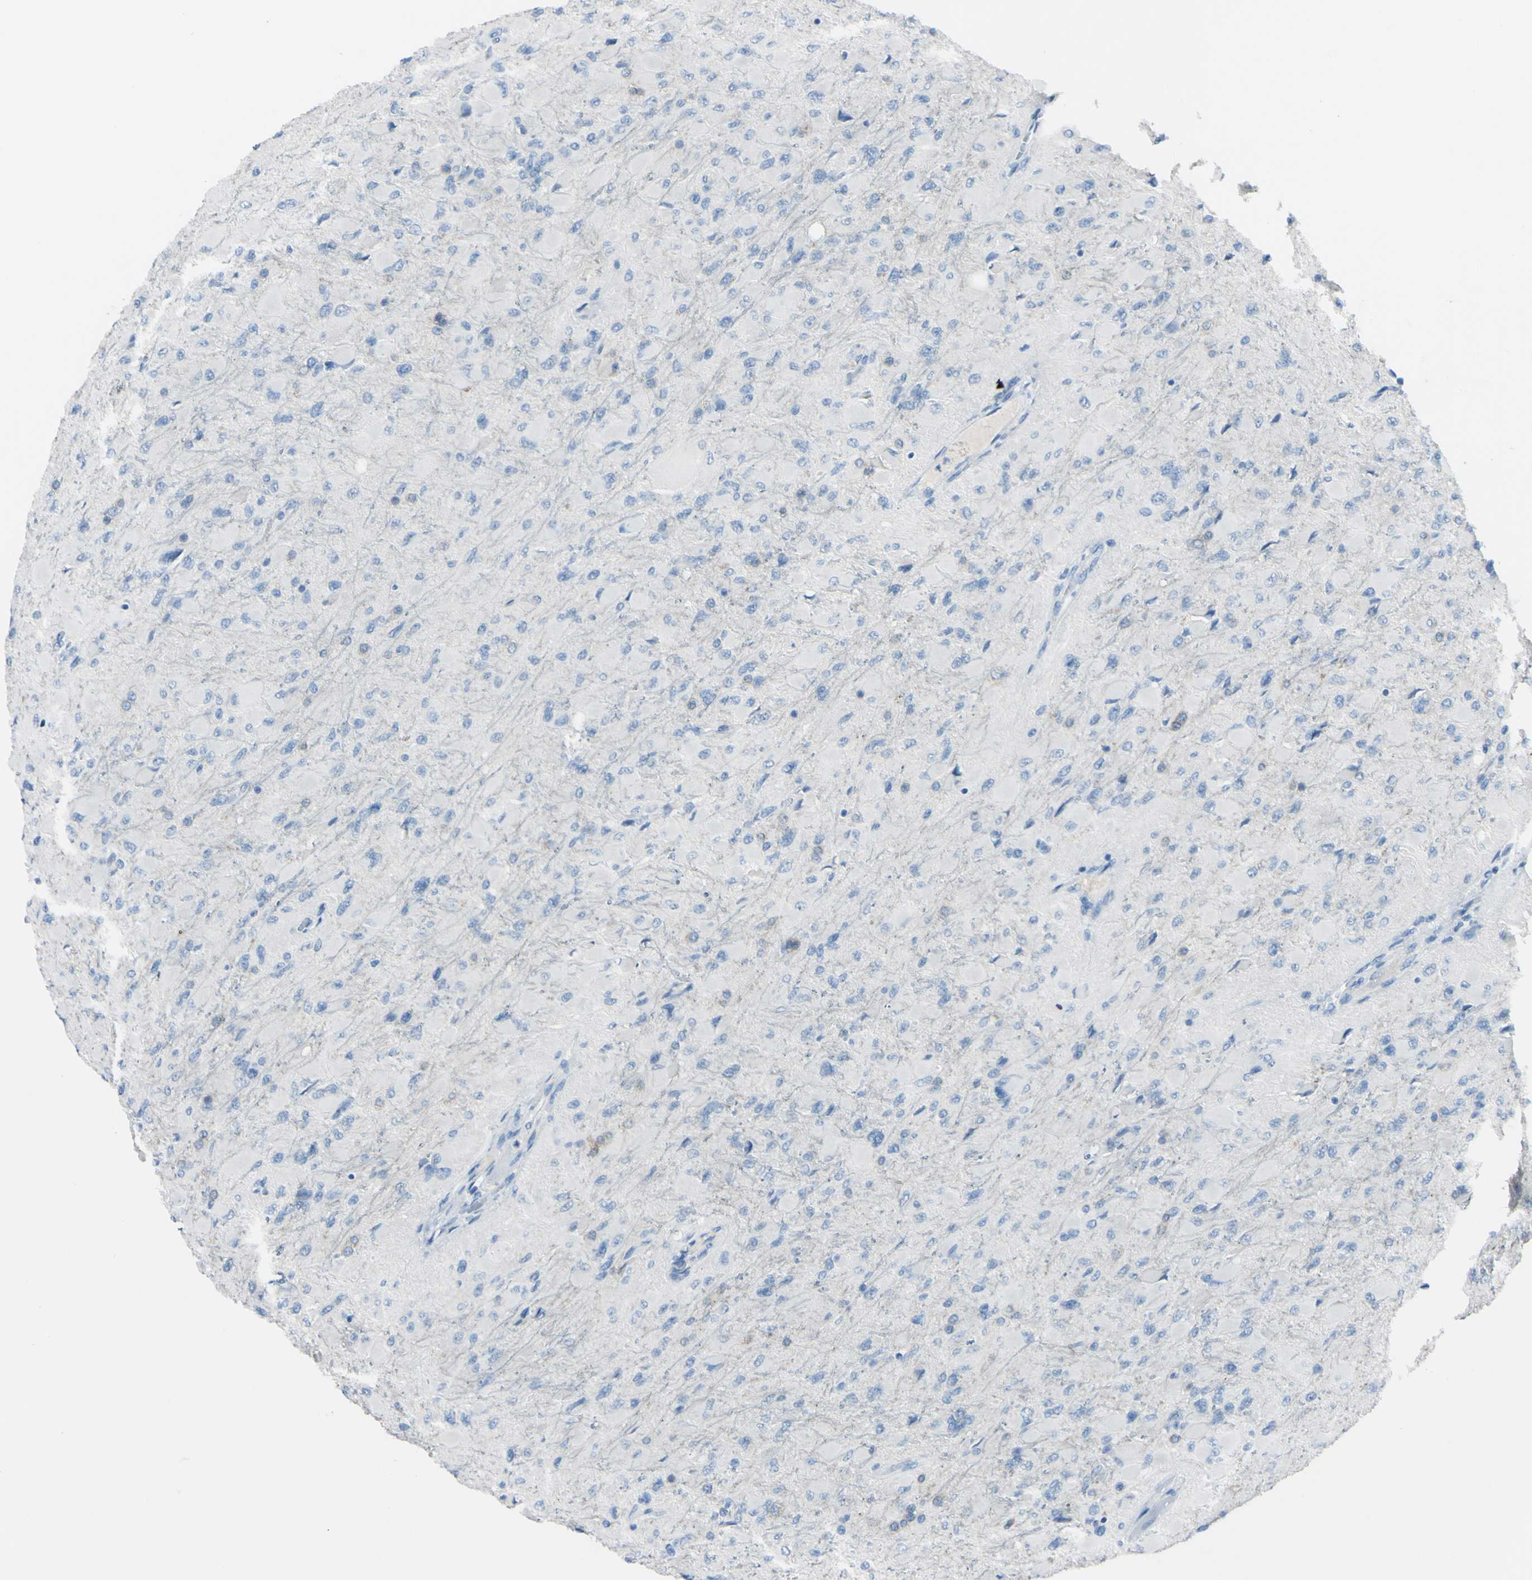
{"staining": {"intensity": "negative", "quantity": "none", "location": "none"}, "tissue": "glioma", "cell_type": "Tumor cells", "image_type": "cancer", "snomed": [{"axis": "morphology", "description": "Glioma, malignant, High grade"}, {"axis": "topography", "description": "Cerebral cortex"}], "caption": "The micrograph reveals no staining of tumor cells in malignant high-grade glioma. Brightfield microscopy of immunohistochemistry (IHC) stained with DAB (brown) and hematoxylin (blue), captured at high magnification.", "gene": "FOLH1", "patient": {"sex": "female", "age": 36}}